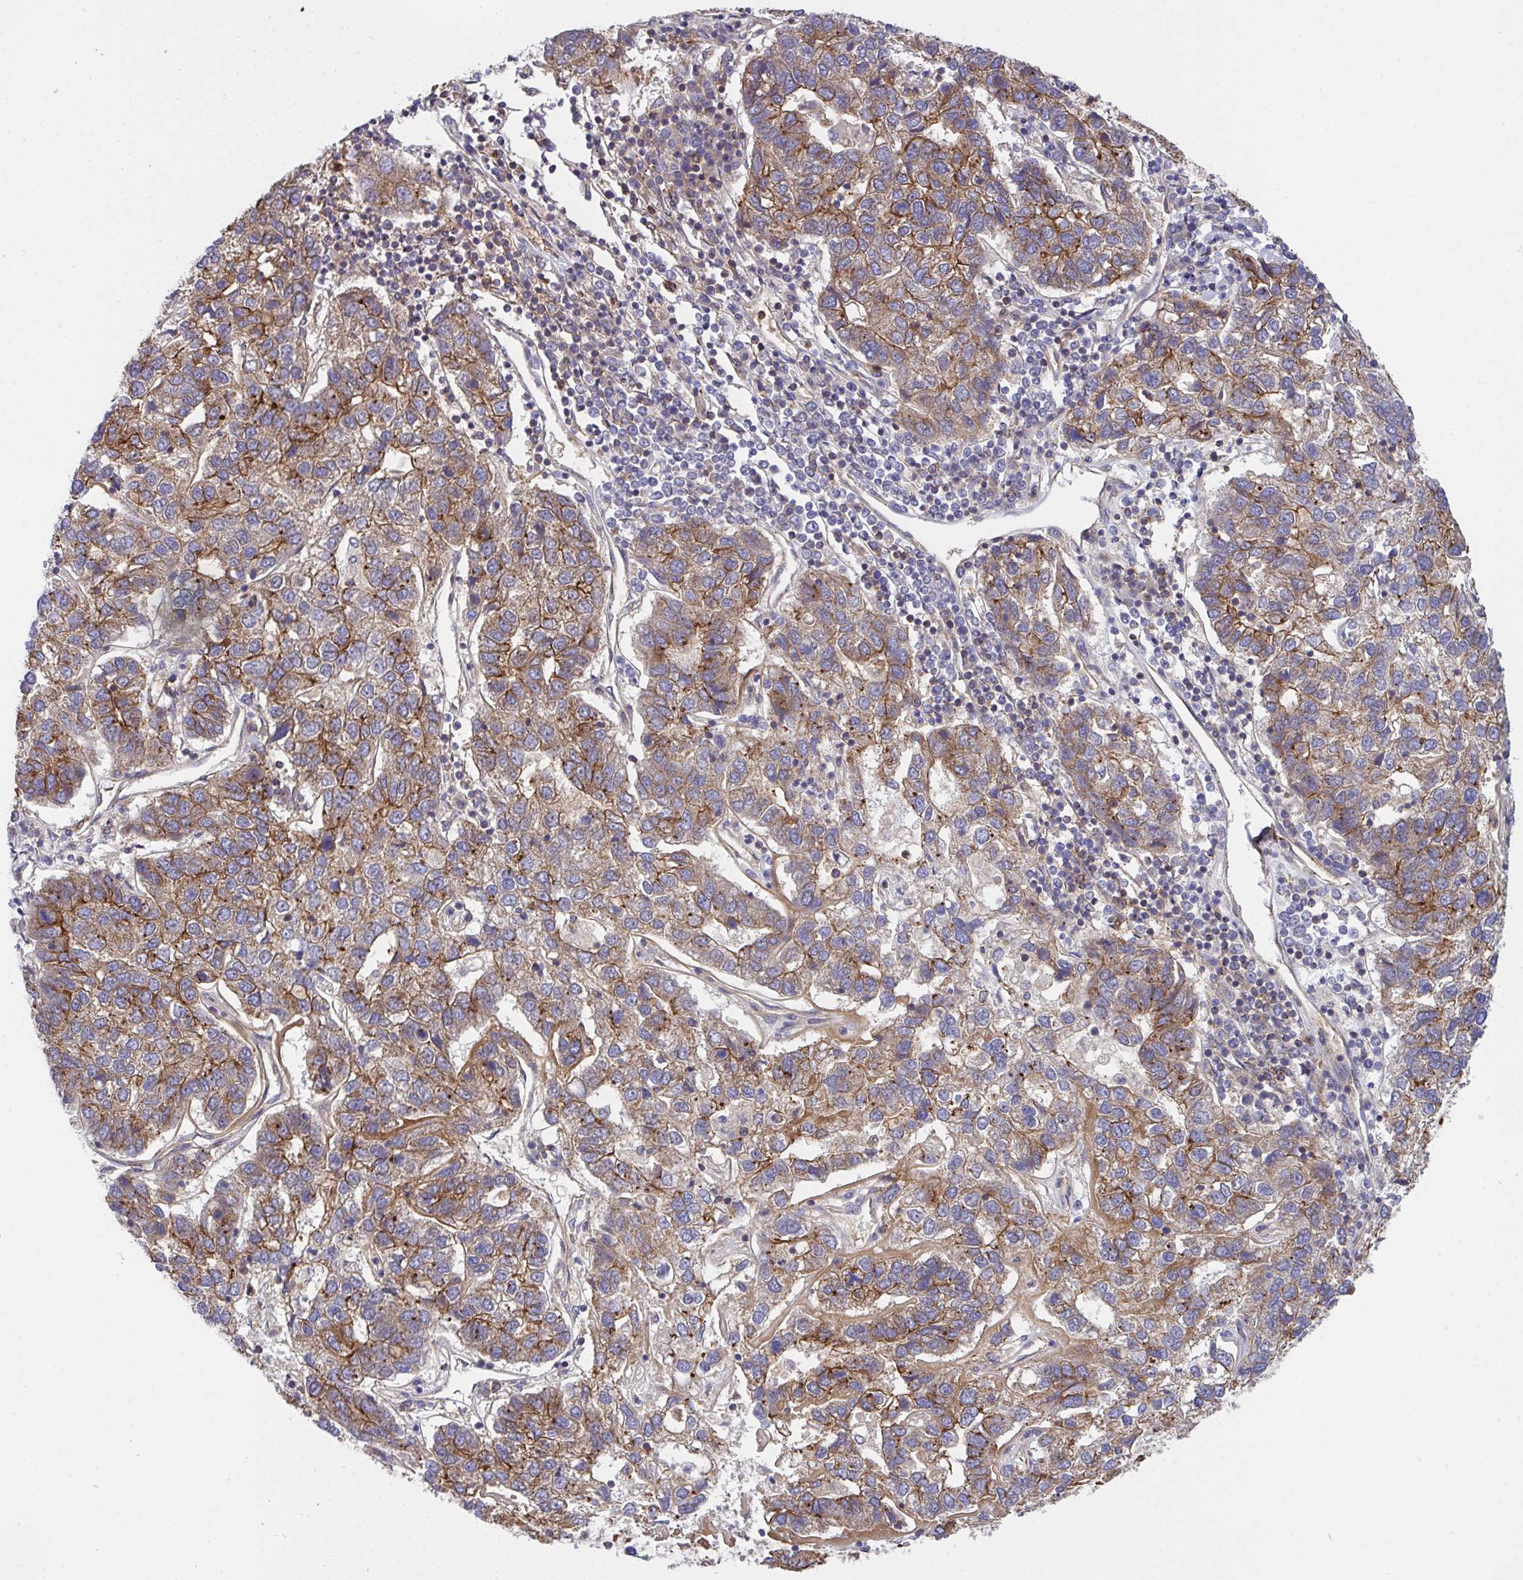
{"staining": {"intensity": "moderate", "quantity": "25%-75%", "location": "cytoplasmic/membranous"}, "tissue": "pancreatic cancer", "cell_type": "Tumor cells", "image_type": "cancer", "snomed": [{"axis": "morphology", "description": "Adenocarcinoma, NOS"}, {"axis": "topography", "description": "Pancreas"}], "caption": "The micrograph demonstrates a brown stain indicating the presence of a protein in the cytoplasmic/membranous of tumor cells in pancreatic cancer.", "gene": "C4orf36", "patient": {"sex": "female", "age": 61}}